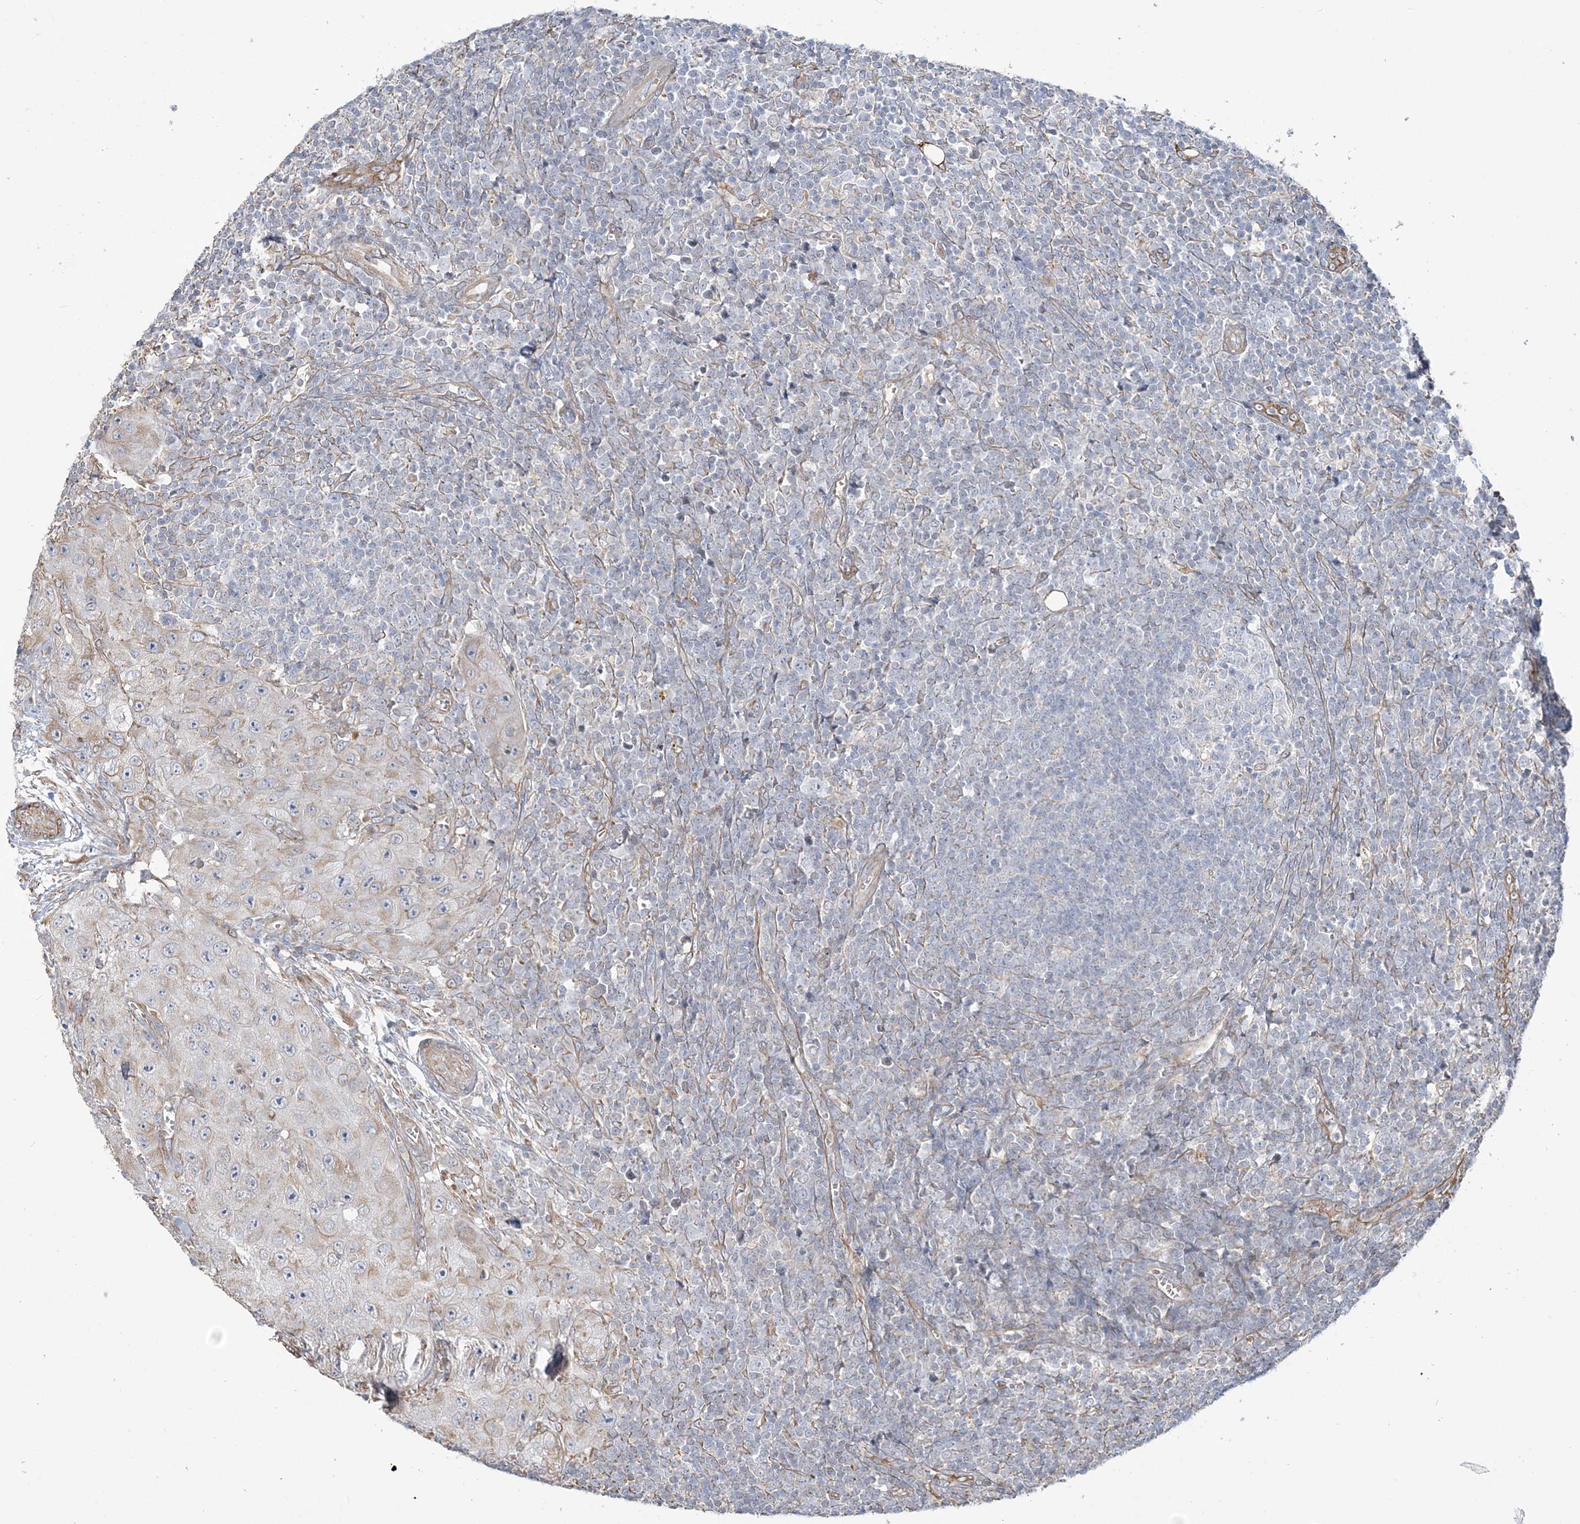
{"staining": {"intensity": "negative", "quantity": "none", "location": "none"}, "tissue": "lymph node", "cell_type": "Germinal center cells", "image_type": "normal", "snomed": [{"axis": "morphology", "description": "Normal tissue, NOS"}, {"axis": "morphology", "description": "Squamous cell carcinoma, metastatic, NOS"}, {"axis": "topography", "description": "Lymph node"}], "caption": "Lymph node stained for a protein using IHC demonstrates no expression germinal center cells.", "gene": "ZNF821", "patient": {"sex": "male", "age": 73}}